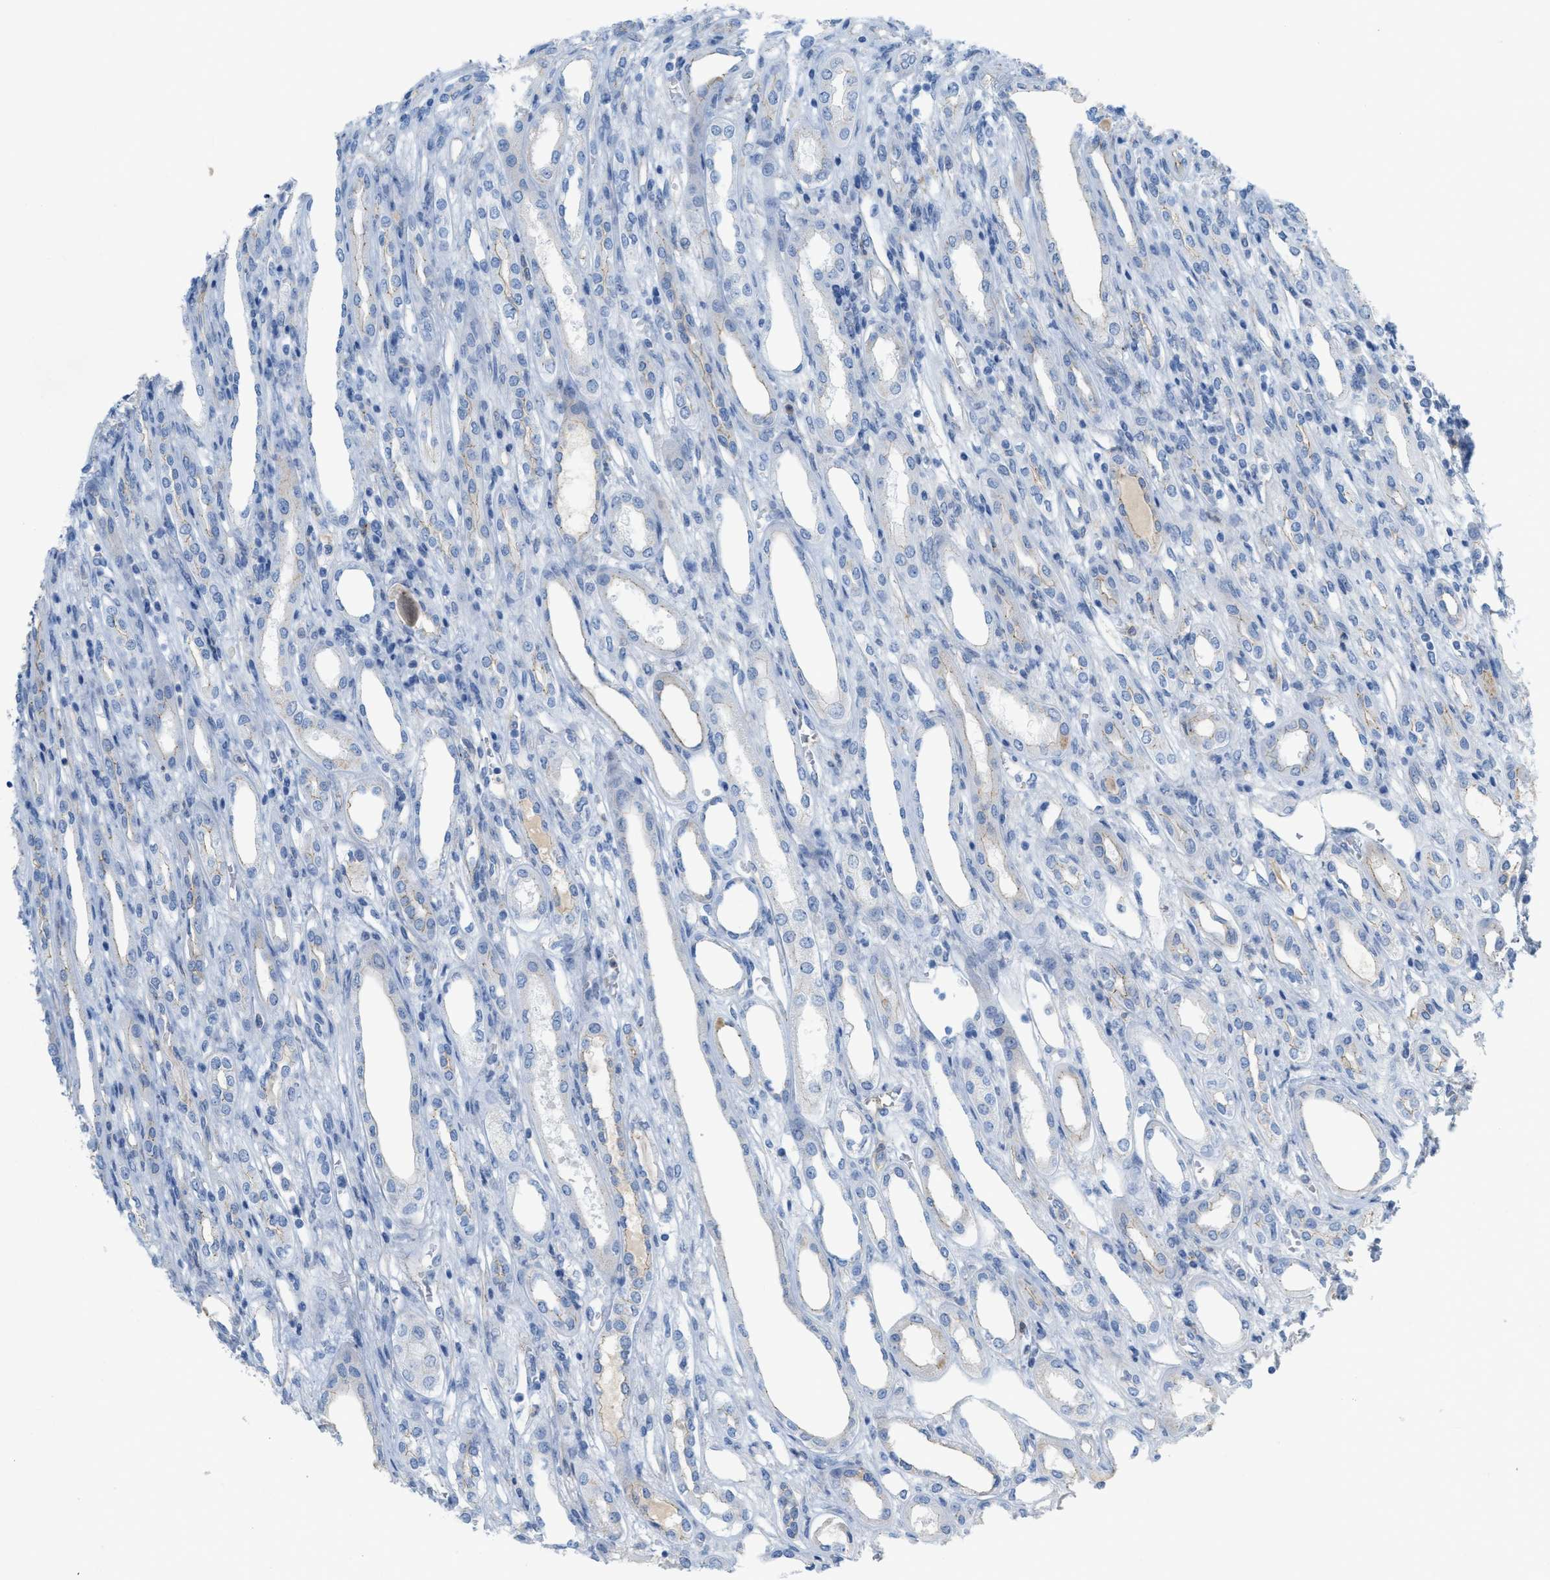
{"staining": {"intensity": "negative", "quantity": "none", "location": "none"}, "tissue": "renal cancer", "cell_type": "Tumor cells", "image_type": "cancer", "snomed": [{"axis": "morphology", "description": "Adenocarcinoma, NOS"}, {"axis": "topography", "description": "Kidney"}], "caption": "Tumor cells show no significant staining in adenocarcinoma (renal). (DAB (3,3'-diaminobenzidine) immunohistochemistry with hematoxylin counter stain).", "gene": "CRB3", "patient": {"sex": "female", "age": 54}}